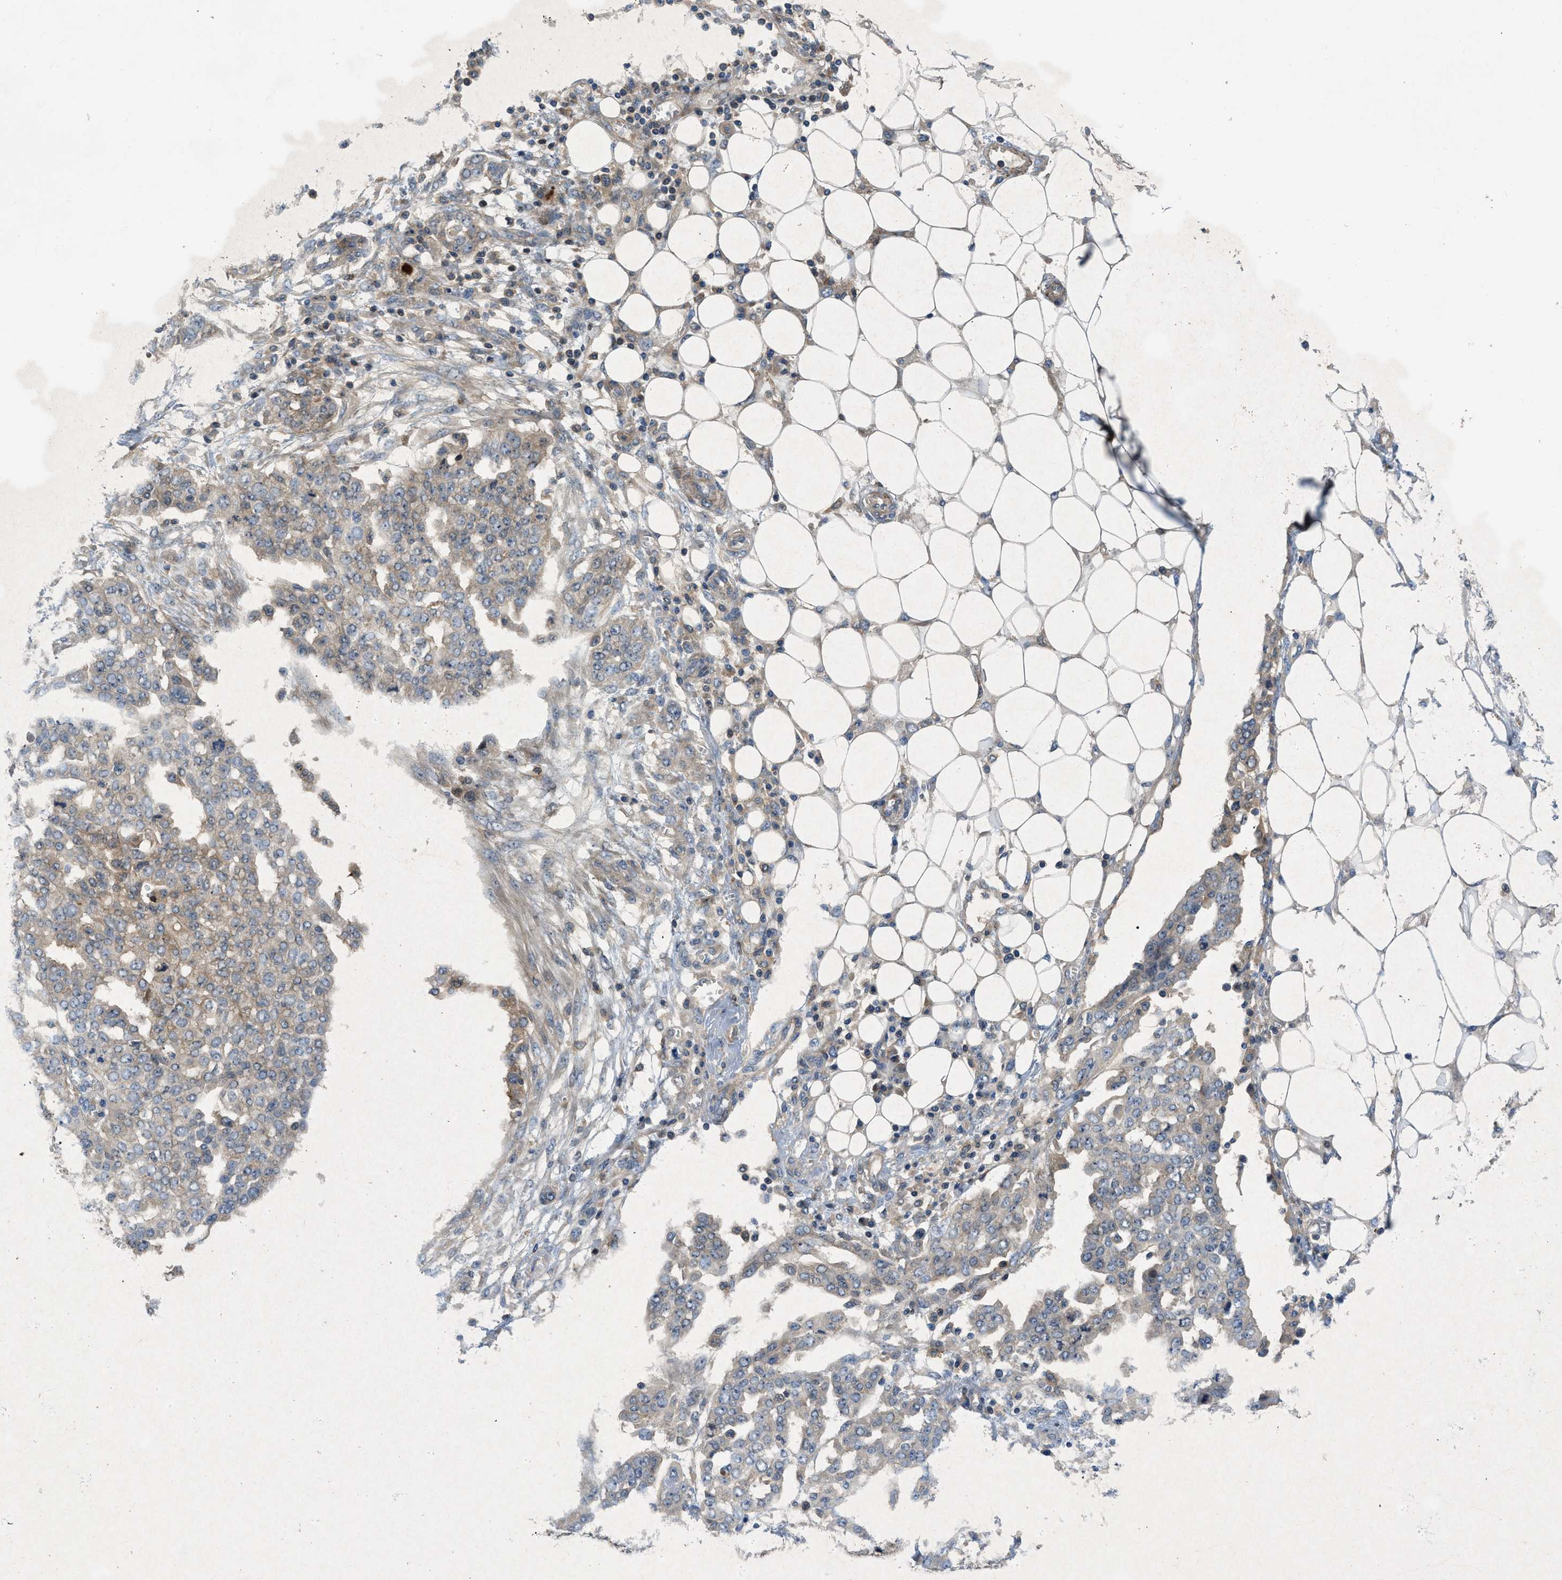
{"staining": {"intensity": "weak", "quantity": "<25%", "location": "cytoplasmic/membranous"}, "tissue": "ovarian cancer", "cell_type": "Tumor cells", "image_type": "cancer", "snomed": [{"axis": "morphology", "description": "Cystadenocarcinoma, serous, NOS"}, {"axis": "topography", "description": "Soft tissue"}, {"axis": "topography", "description": "Ovary"}], "caption": "This is a histopathology image of immunohistochemistry (IHC) staining of ovarian cancer, which shows no expression in tumor cells. (DAB (3,3'-diaminobenzidine) immunohistochemistry, high magnification).", "gene": "GPR31", "patient": {"sex": "female", "age": 57}}